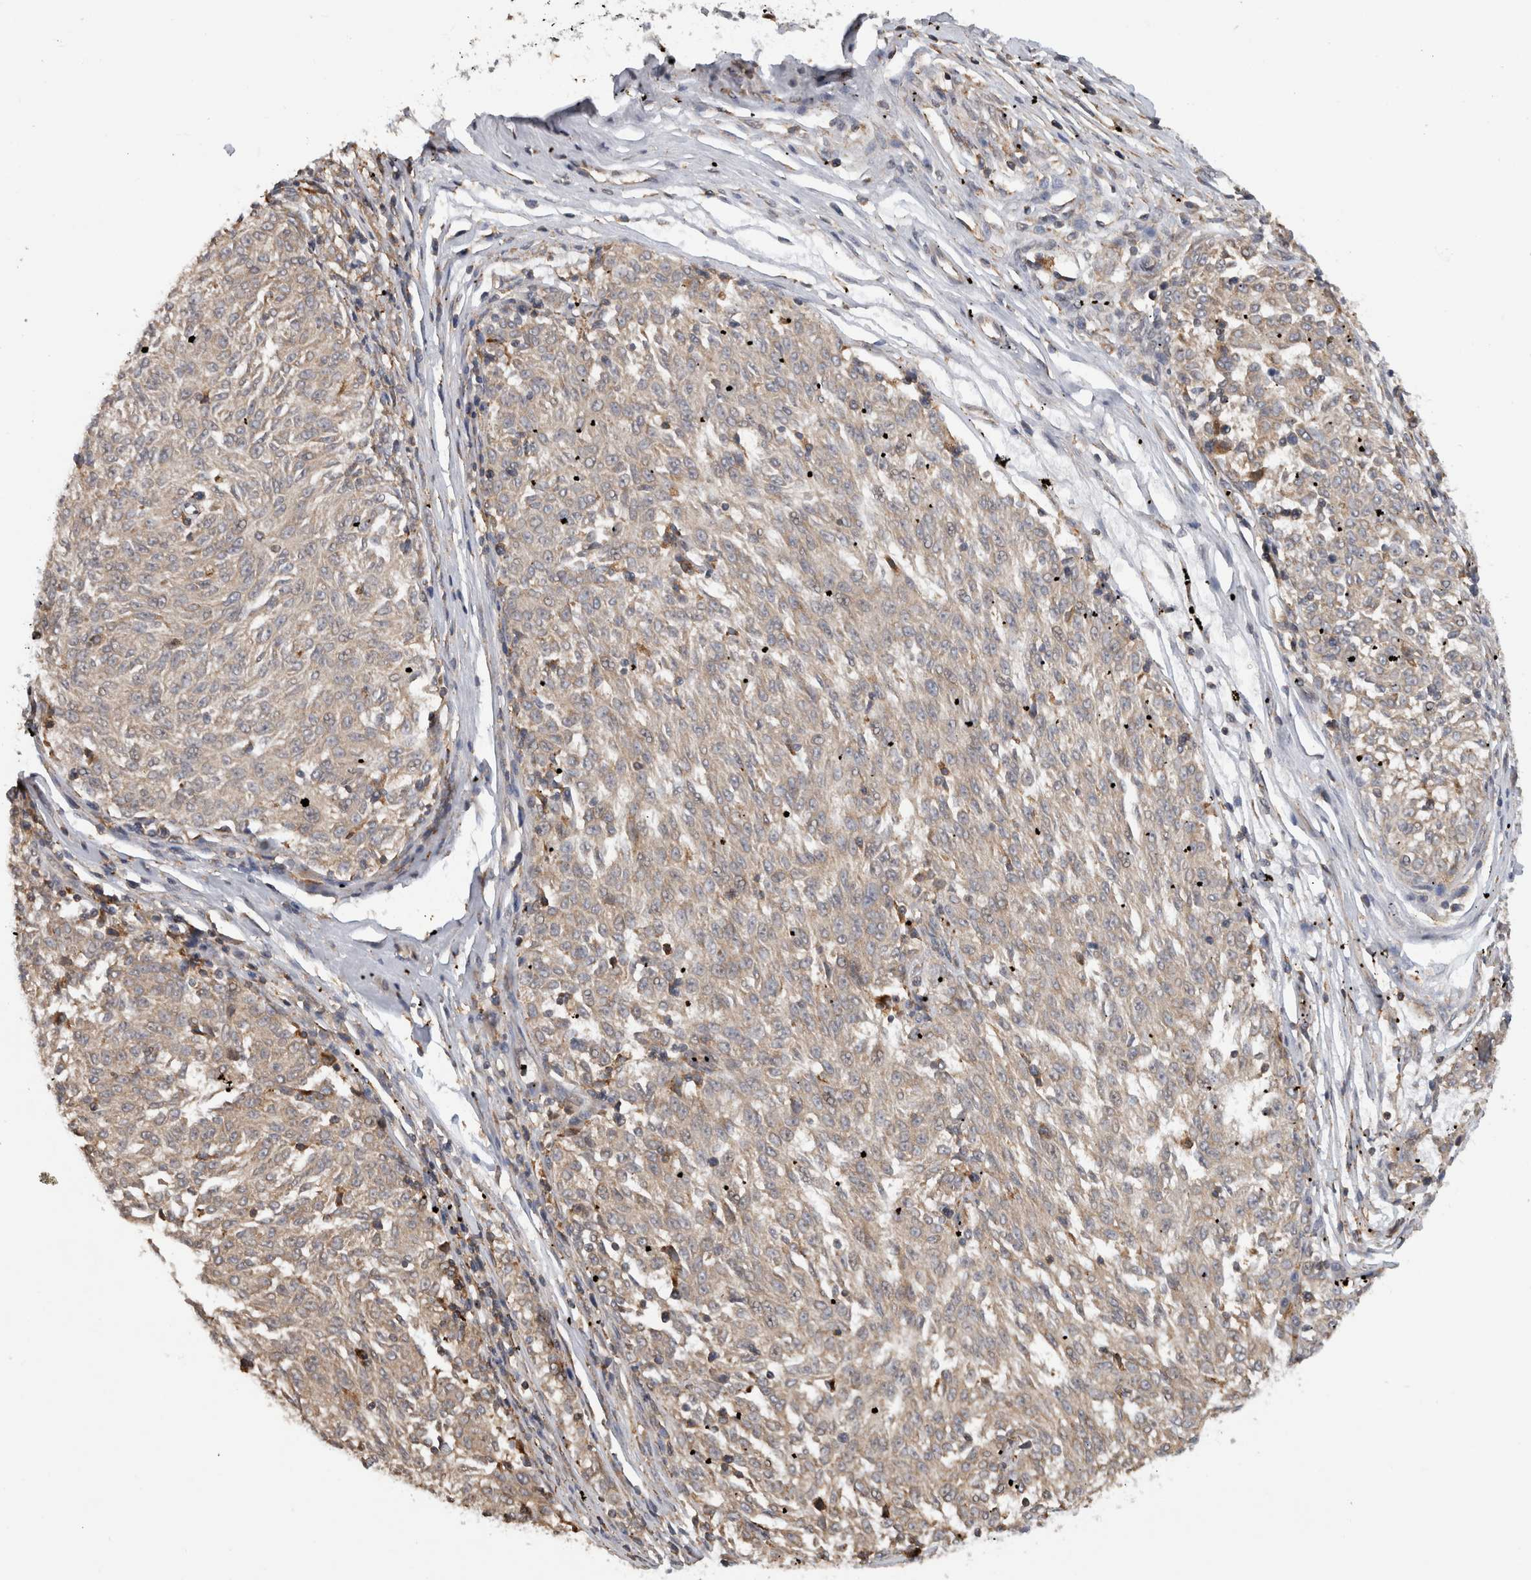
{"staining": {"intensity": "weak", "quantity": ">75%", "location": "cytoplasmic/membranous"}, "tissue": "melanoma", "cell_type": "Tumor cells", "image_type": "cancer", "snomed": [{"axis": "morphology", "description": "Malignant melanoma, NOS"}, {"axis": "topography", "description": "Skin"}], "caption": "The micrograph exhibits staining of malignant melanoma, revealing weak cytoplasmic/membranous protein expression (brown color) within tumor cells.", "gene": "PARP6", "patient": {"sex": "female", "age": 72}}